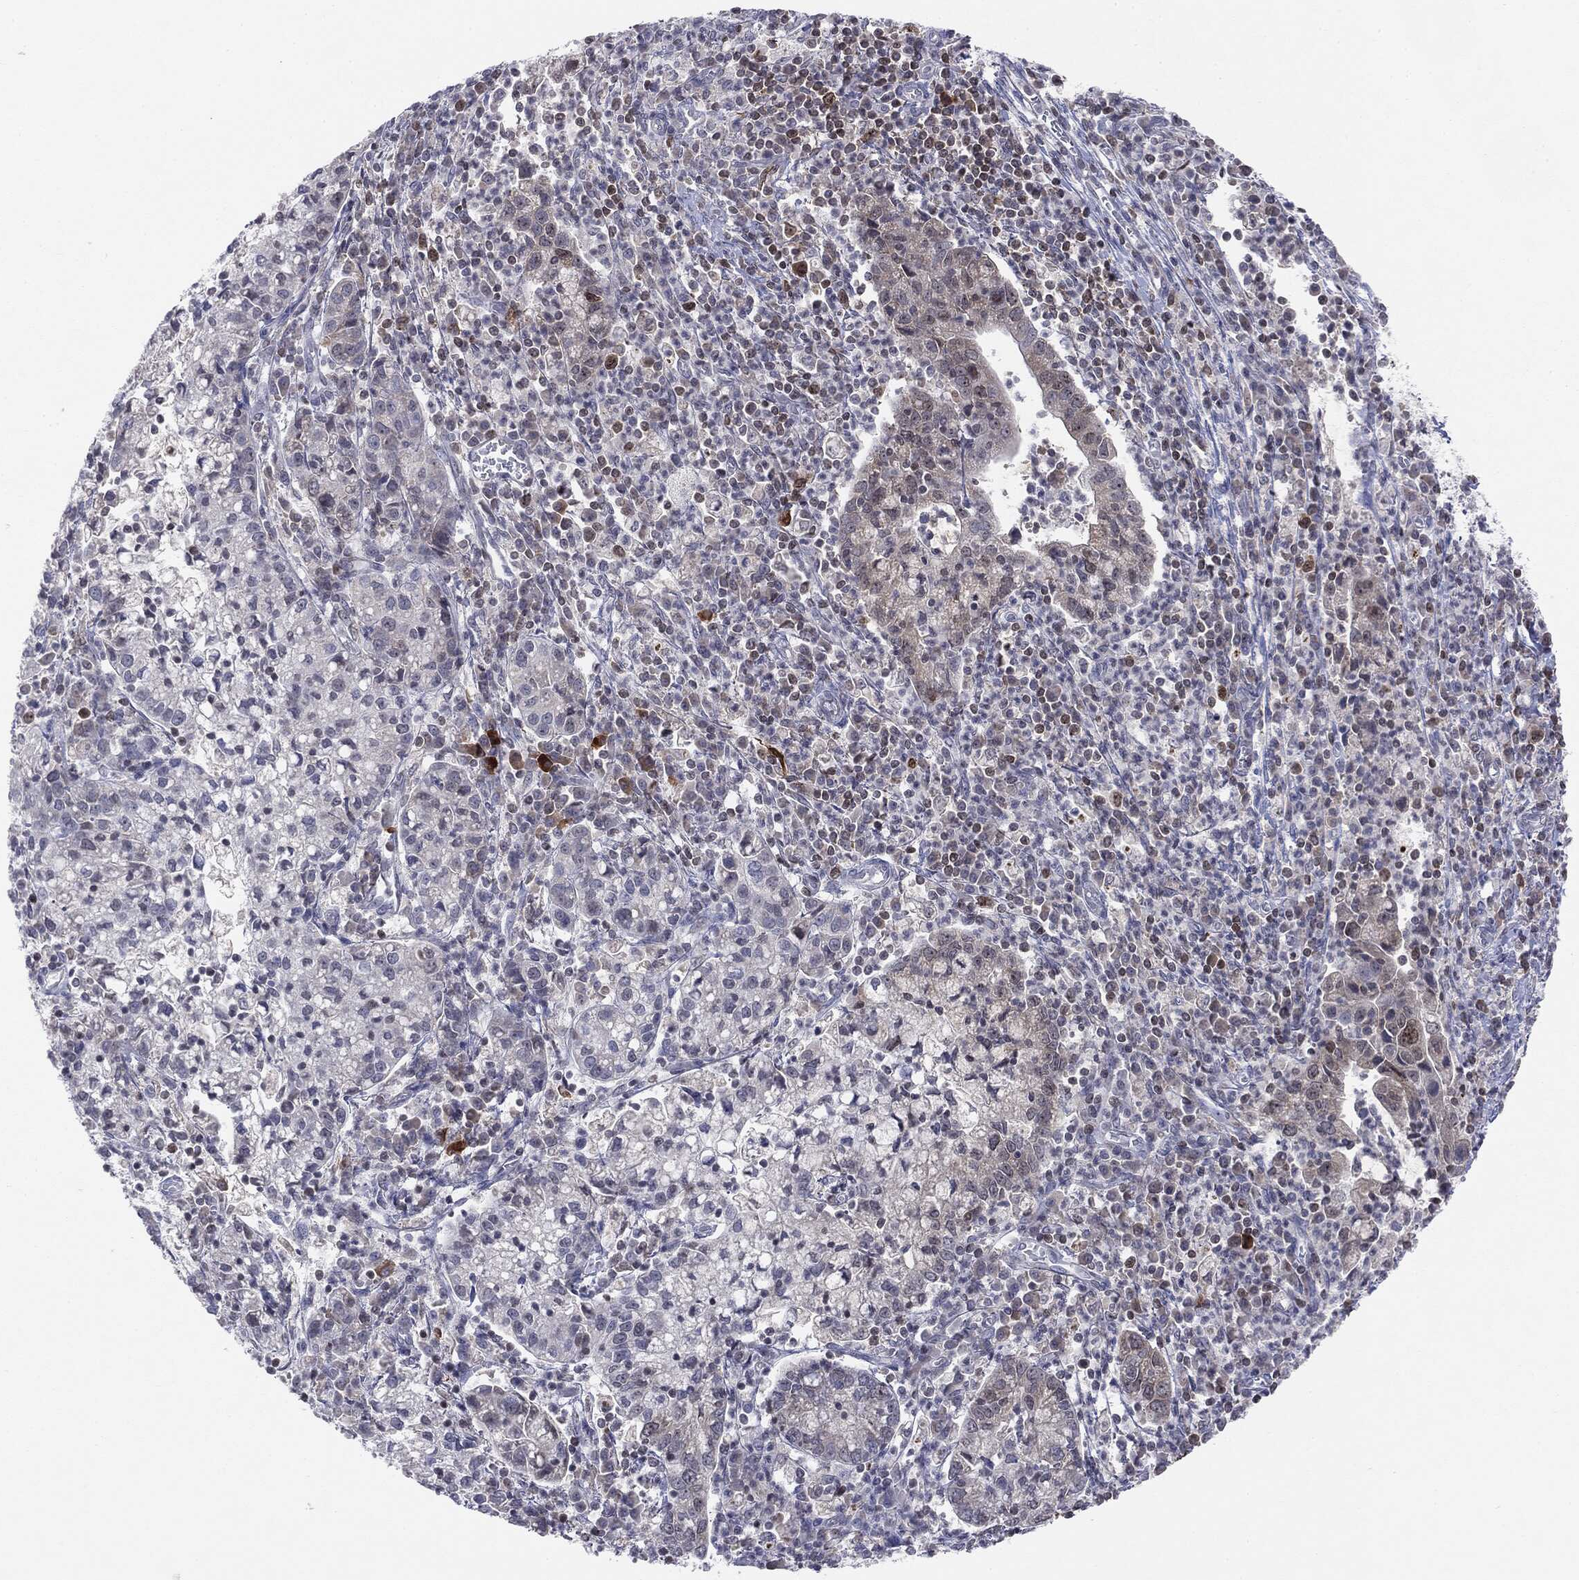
{"staining": {"intensity": "negative", "quantity": "none", "location": "none"}, "tissue": "cervical cancer", "cell_type": "Tumor cells", "image_type": "cancer", "snomed": [{"axis": "morphology", "description": "Normal tissue, NOS"}, {"axis": "morphology", "description": "Adenocarcinoma, NOS"}, {"axis": "topography", "description": "Cervix"}], "caption": "Tumor cells are negative for protein expression in human cervical cancer (adenocarcinoma).", "gene": "KIF2C", "patient": {"sex": "female", "age": 44}}